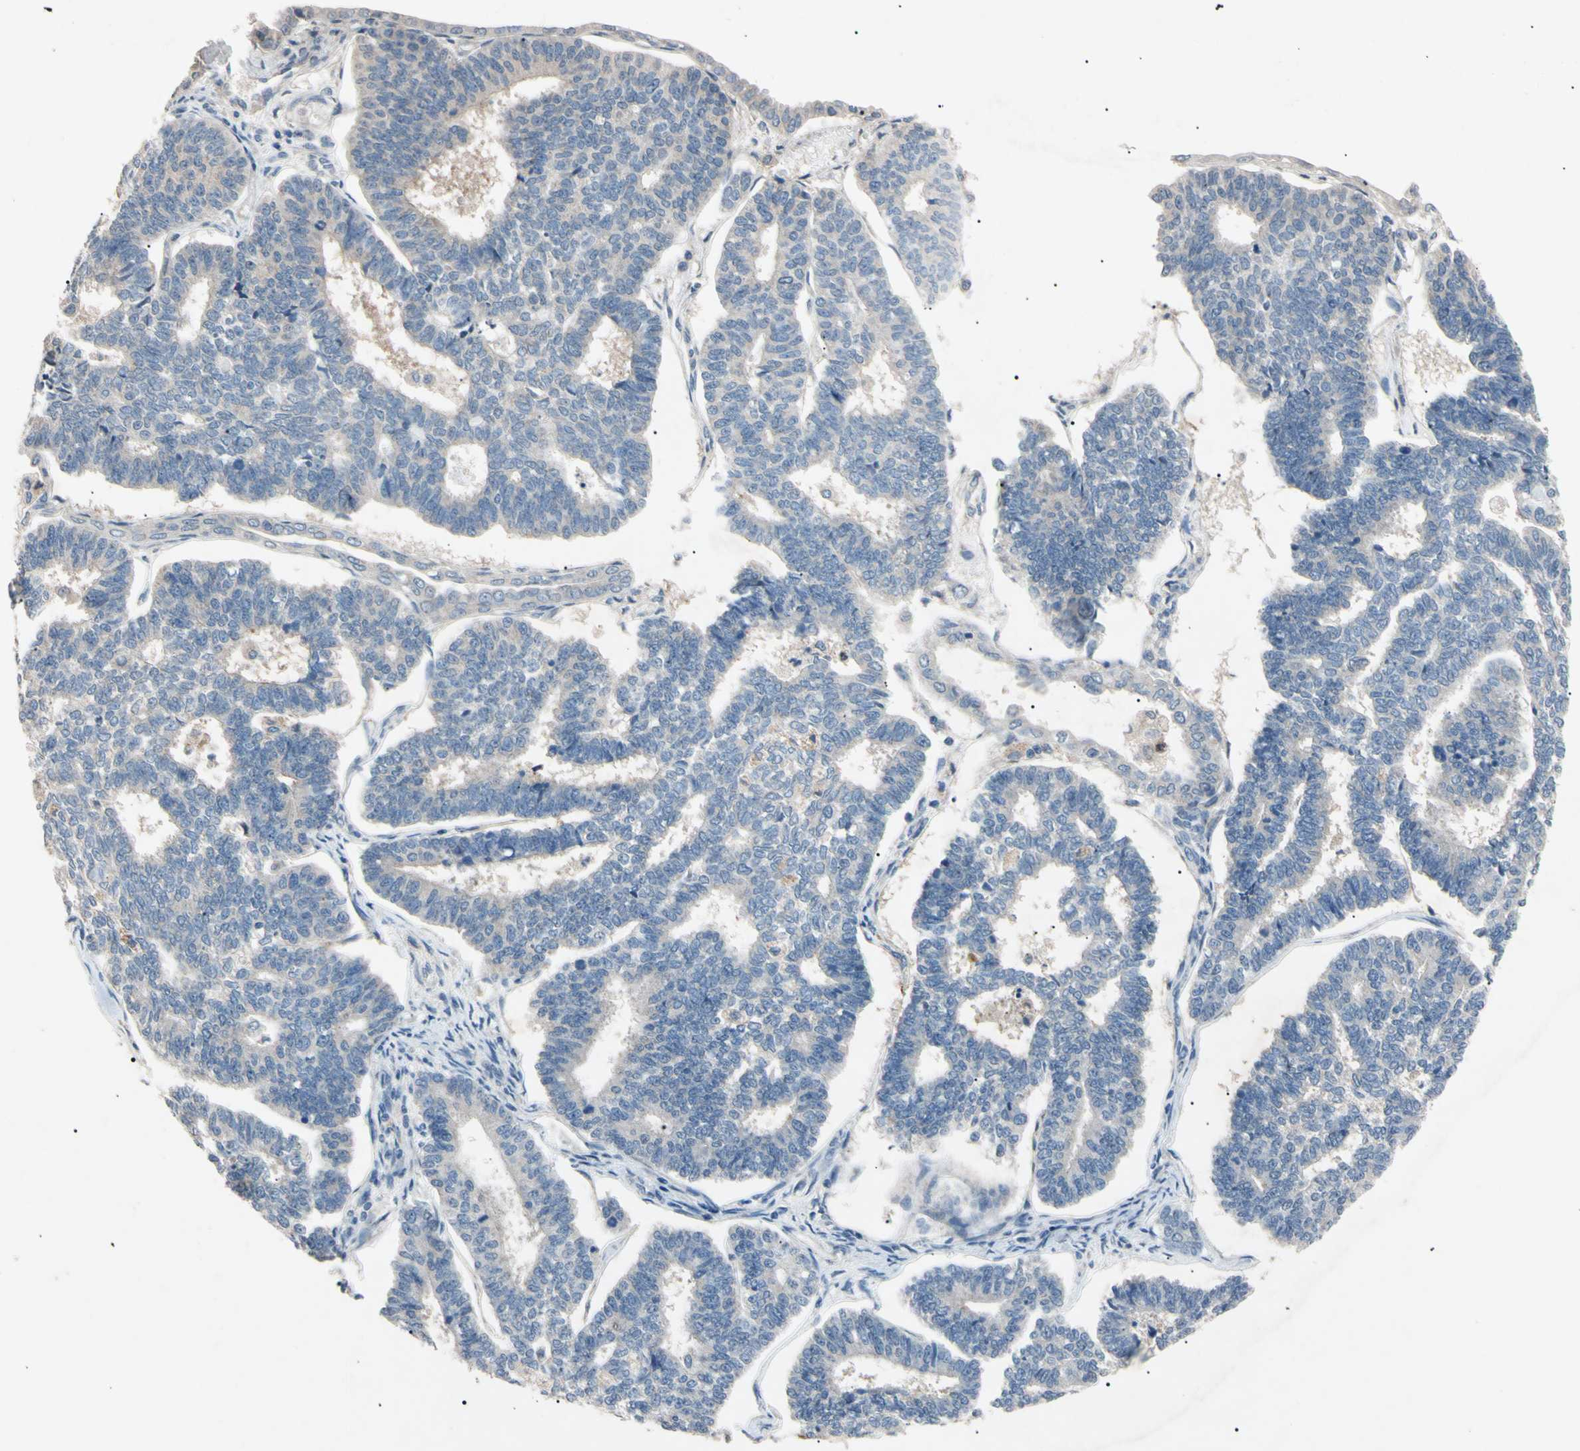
{"staining": {"intensity": "negative", "quantity": "none", "location": "none"}, "tissue": "endometrial cancer", "cell_type": "Tumor cells", "image_type": "cancer", "snomed": [{"axis": "morphology", "description": "Adenocarcinoma, NOS"}, {"axis": "topography", "description": "Endometrium"}], "caption": "Immunohistochemistry image of neoplastic tissue: endometrial adenocarcinoma stained with DAB (3,3'-diaminobenzidine) demonstrates no significant protein staining in tumor cells.", "gene": "TUBB4A", "patient": {"sex": "female", "age": 70}}